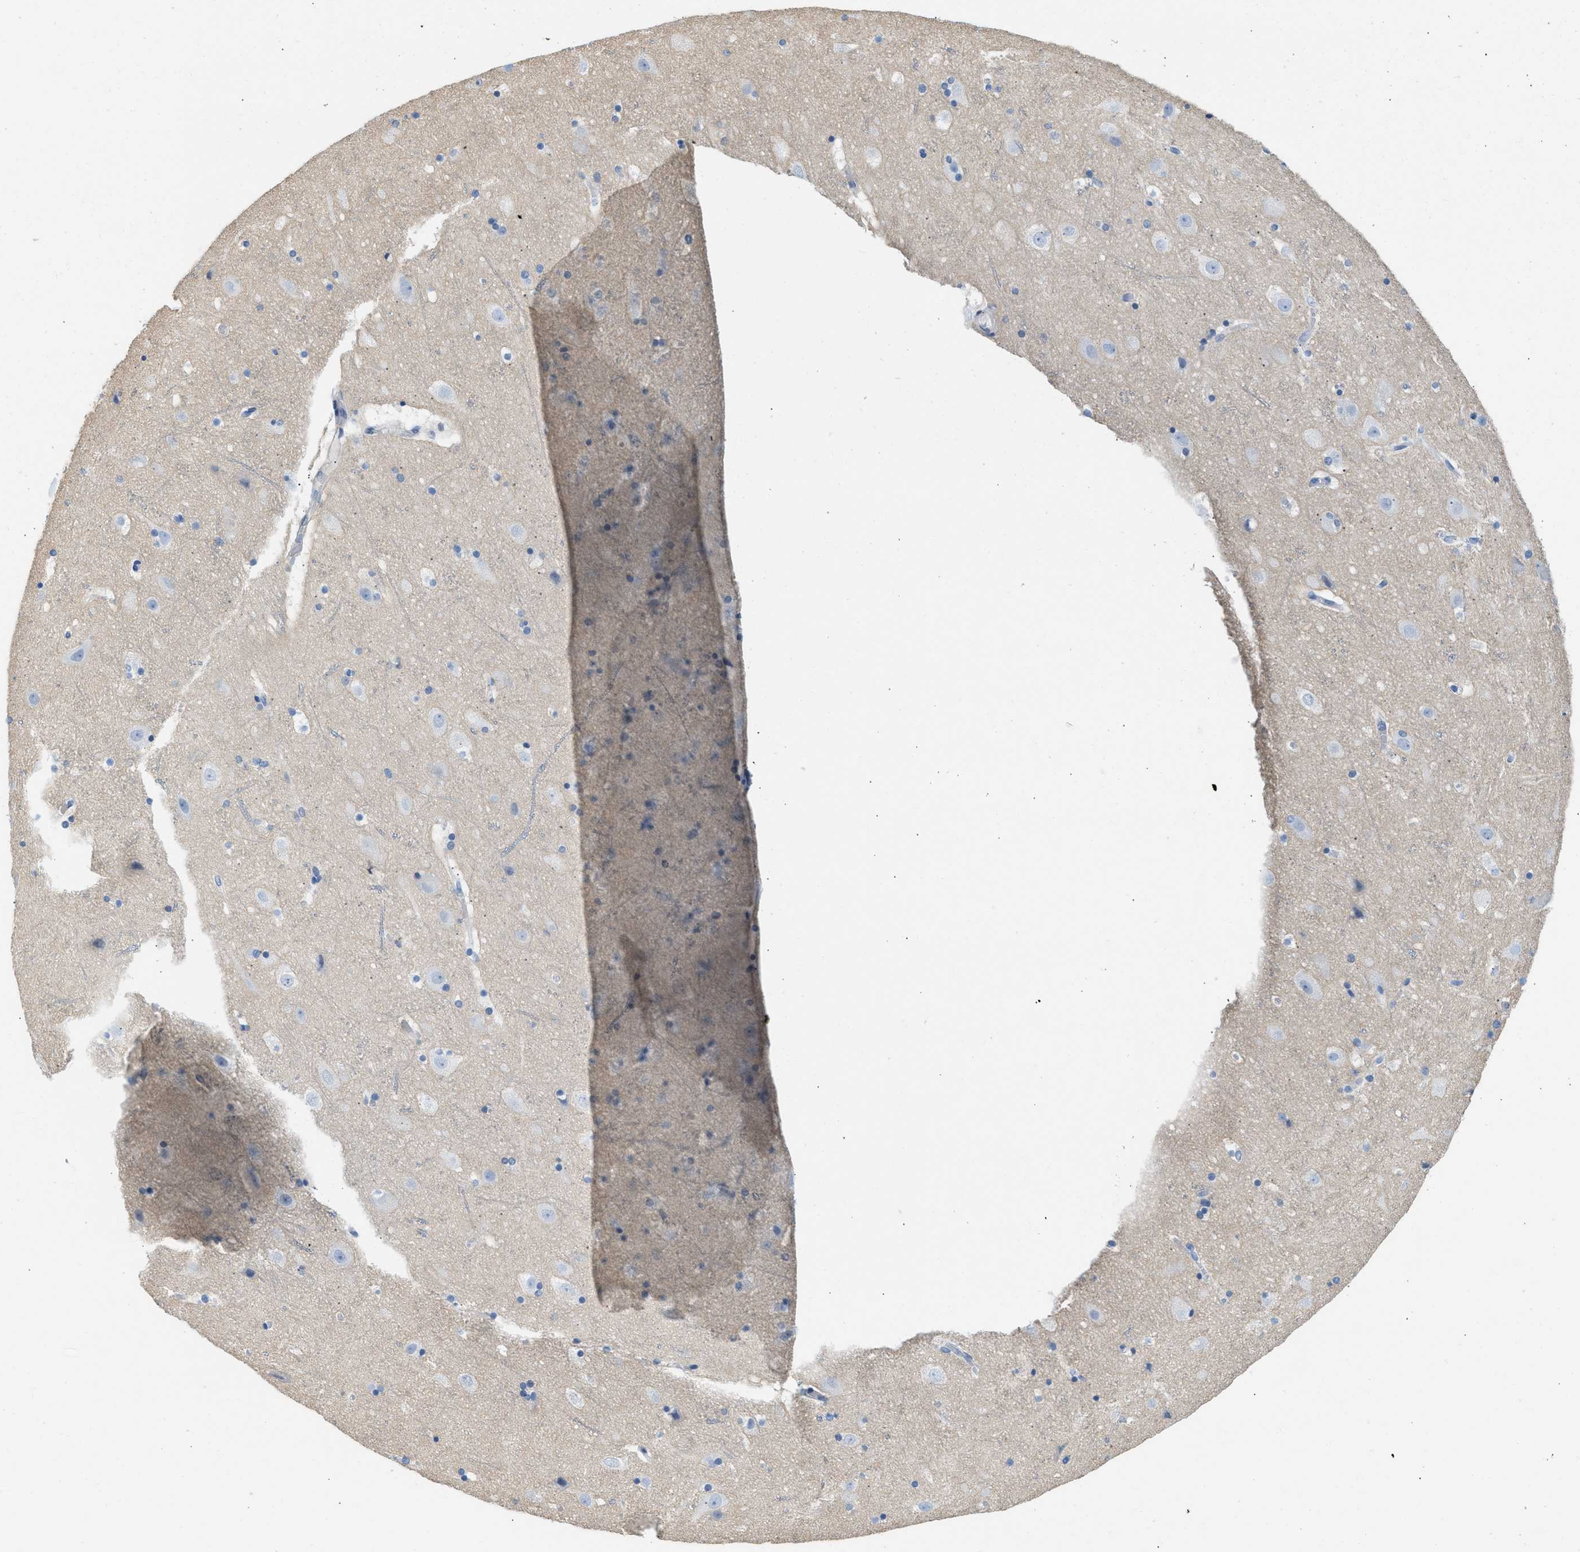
{"staining": {"intensity": "negative", "quantity": "none", "location": "none"}, "tissue": "cerebral cortex", "cell_type": "Endothelial cells", "image_type": "normal", "snomed": [{"axis": "morphology", "description": "Normal tissue, NOS"}, {"axis": "topography", "description": "Cerebral cortex"}], "caption": "DAB (3,3'-diaminobenzidine) immunohistochemical staining of benign human cerebral cortex demonstrates no significant staining in endothelial cells. The staining is performed using DAB brown chromogen with nuclei counter-stained in using hematoxylin.", "gene": "SPAM1", "patient": {"sex": "male", "age": 45}}